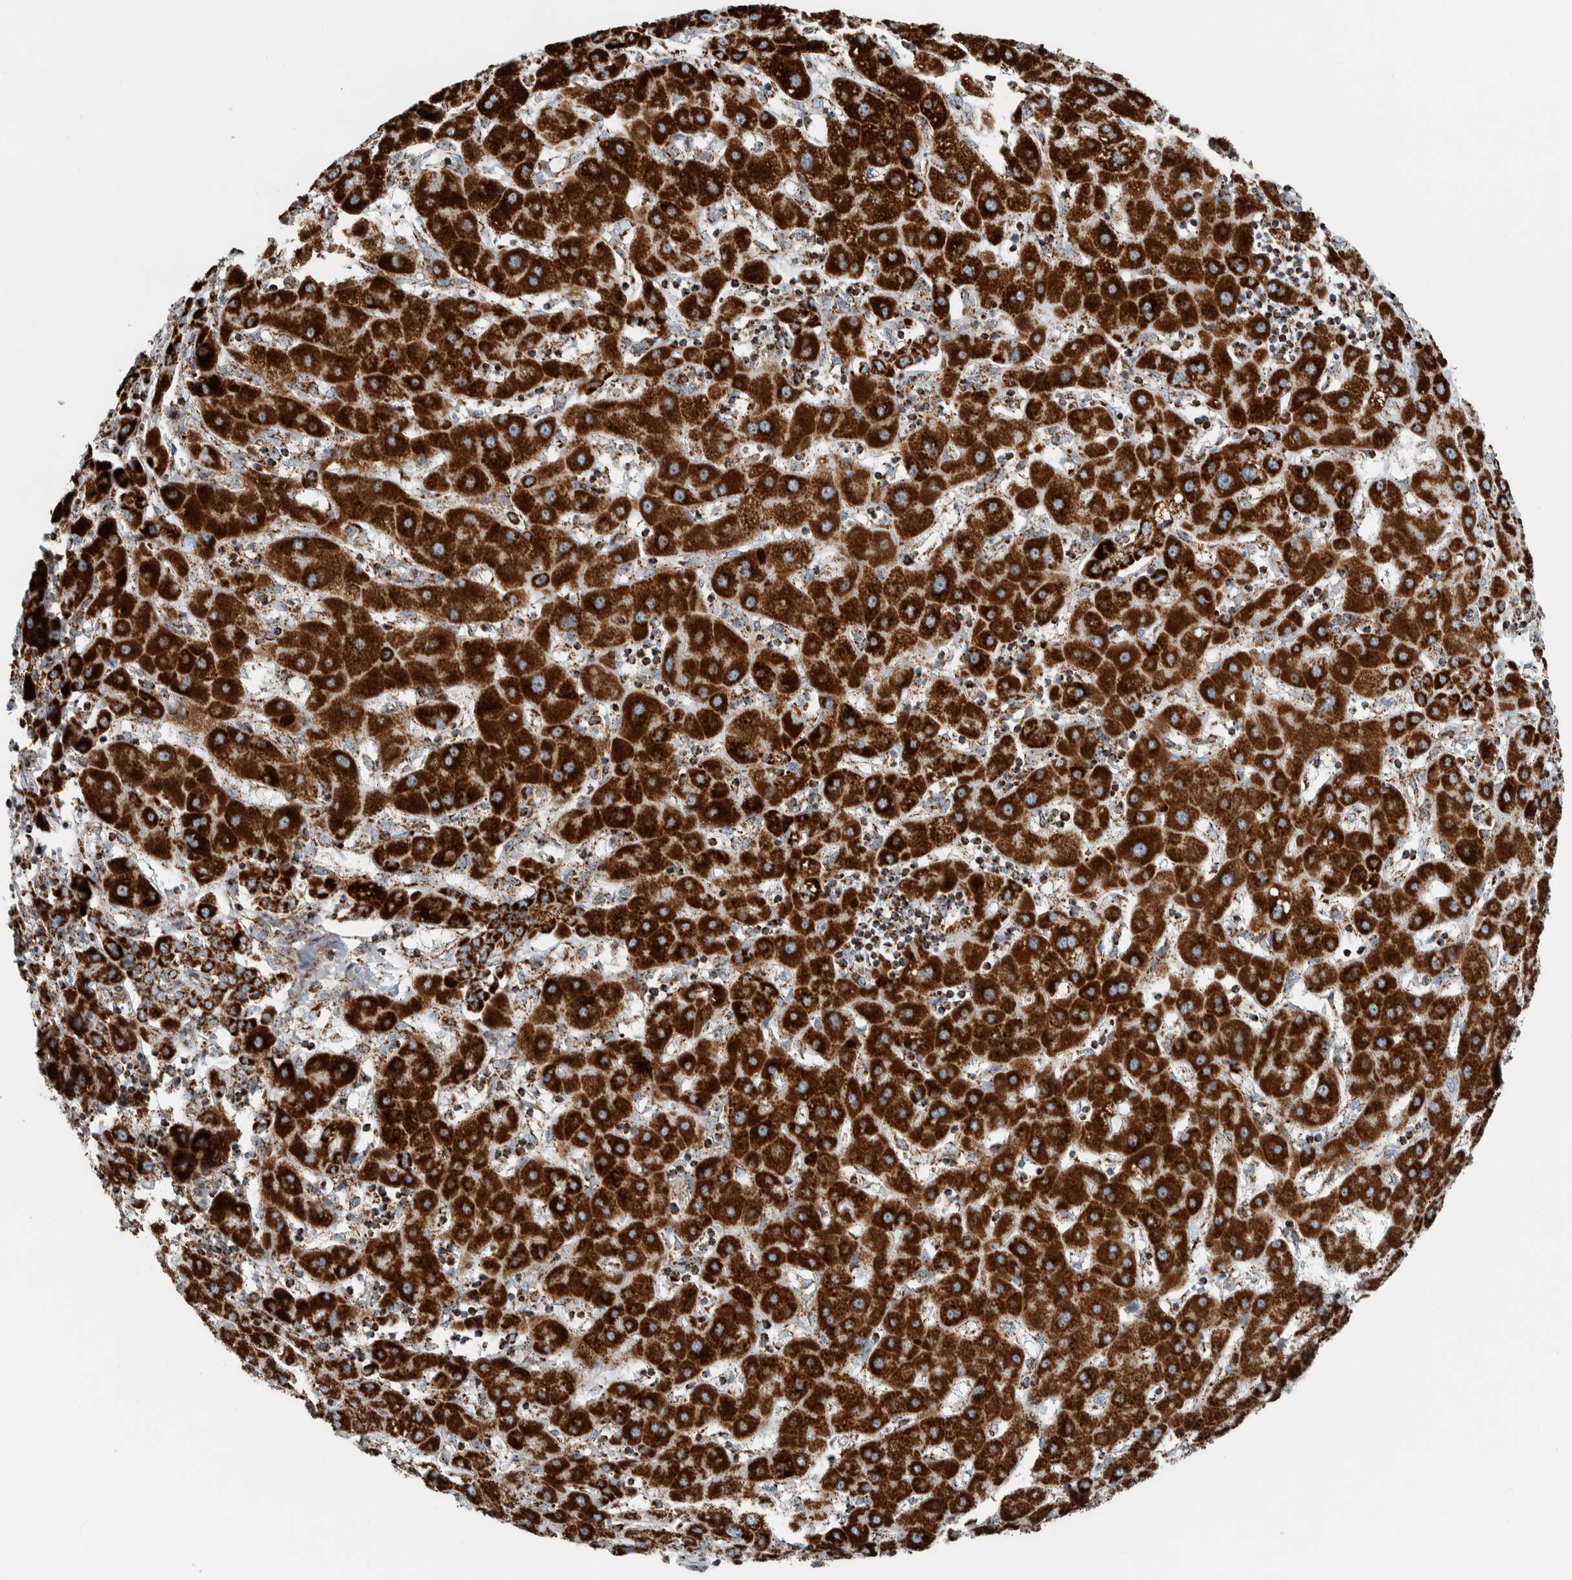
{"staining": {"intensity": "strong", "quantity": ">75%", "location": "cytoplasmic/membranous"}, "tissue": "liver cancer", "cell_type": "Tumor cells", "image_type": "cancer", "snomed": [{"axis": "morphology", "description": "Carcinoma, Hepatocellular, NOS"}, {"axis": "topography", "description": "Liver"}], "caption": "Liver cancer stained with immunohistochemistry (IHC) reveals strong cytoplasmic/membranous positivity in about >75% of tumor cells.", "gene": "CNTROB", "patient": {"sex": "male", "age": 65}}